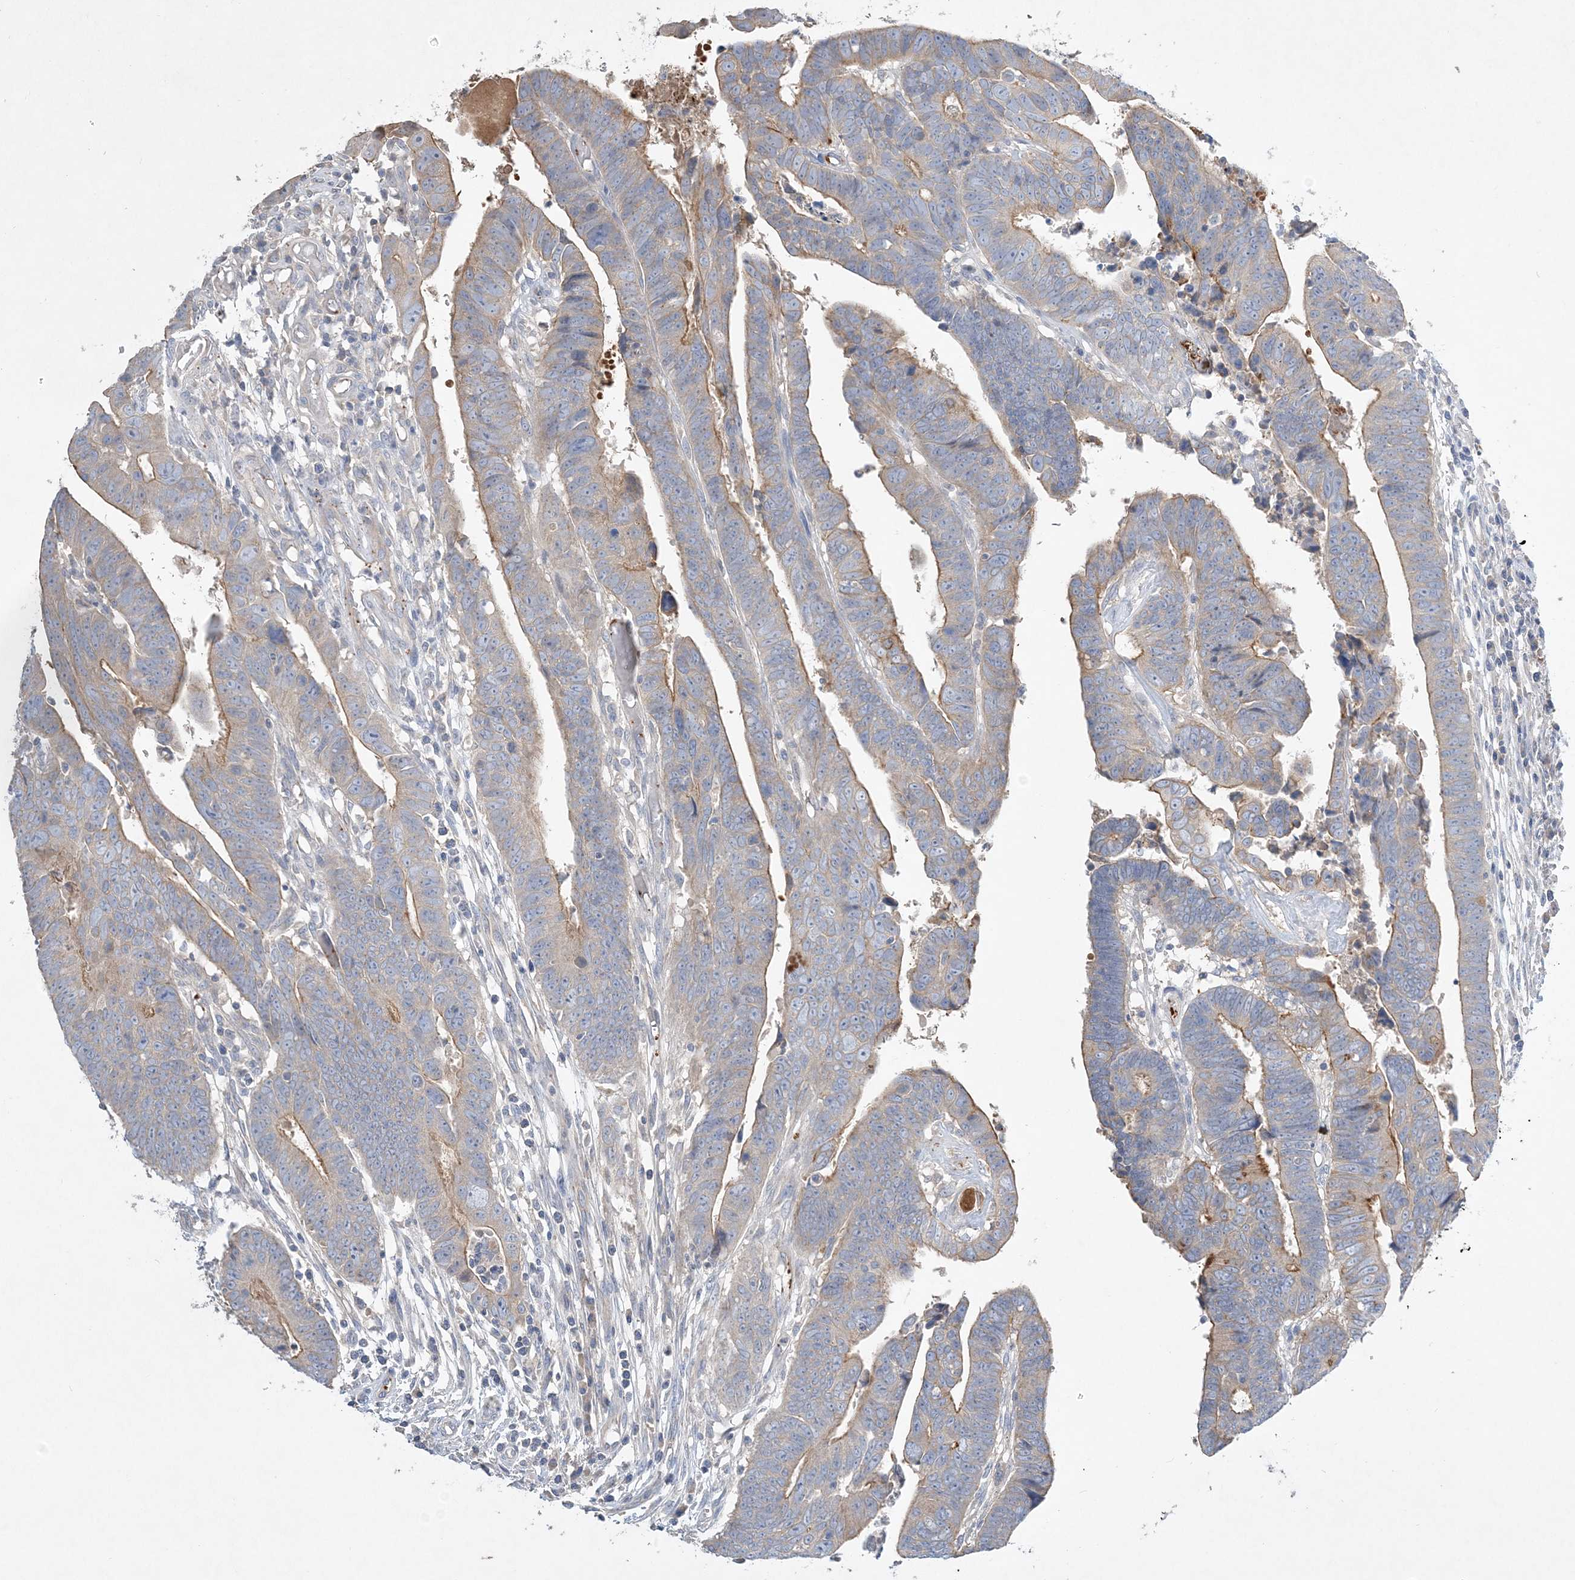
{"staining": {"intensity": "moderate", "quantity": "25%-75%", "location": "cytoplasmic/membranous"}, "tissue": "colorectal cancer", "cell_type": "Tumor cells", "image_type": "cancer", "snomed": [{"axis": "morphology", "description": "Adenocarcinoma, NOS"}, {"axis": "topography", "description": "Rectum"}], "caption": "Tumor cells demonstrate medium levels of moderate cytoplasmic/membranous expression in approximately 25%-75% of cells in adenocarcinoma (colorectal). The protein is shown in brown color, while the nuclei are stained blue.", "gene": "ADCK2", "patient": {"sex": "female", "age": 65}}